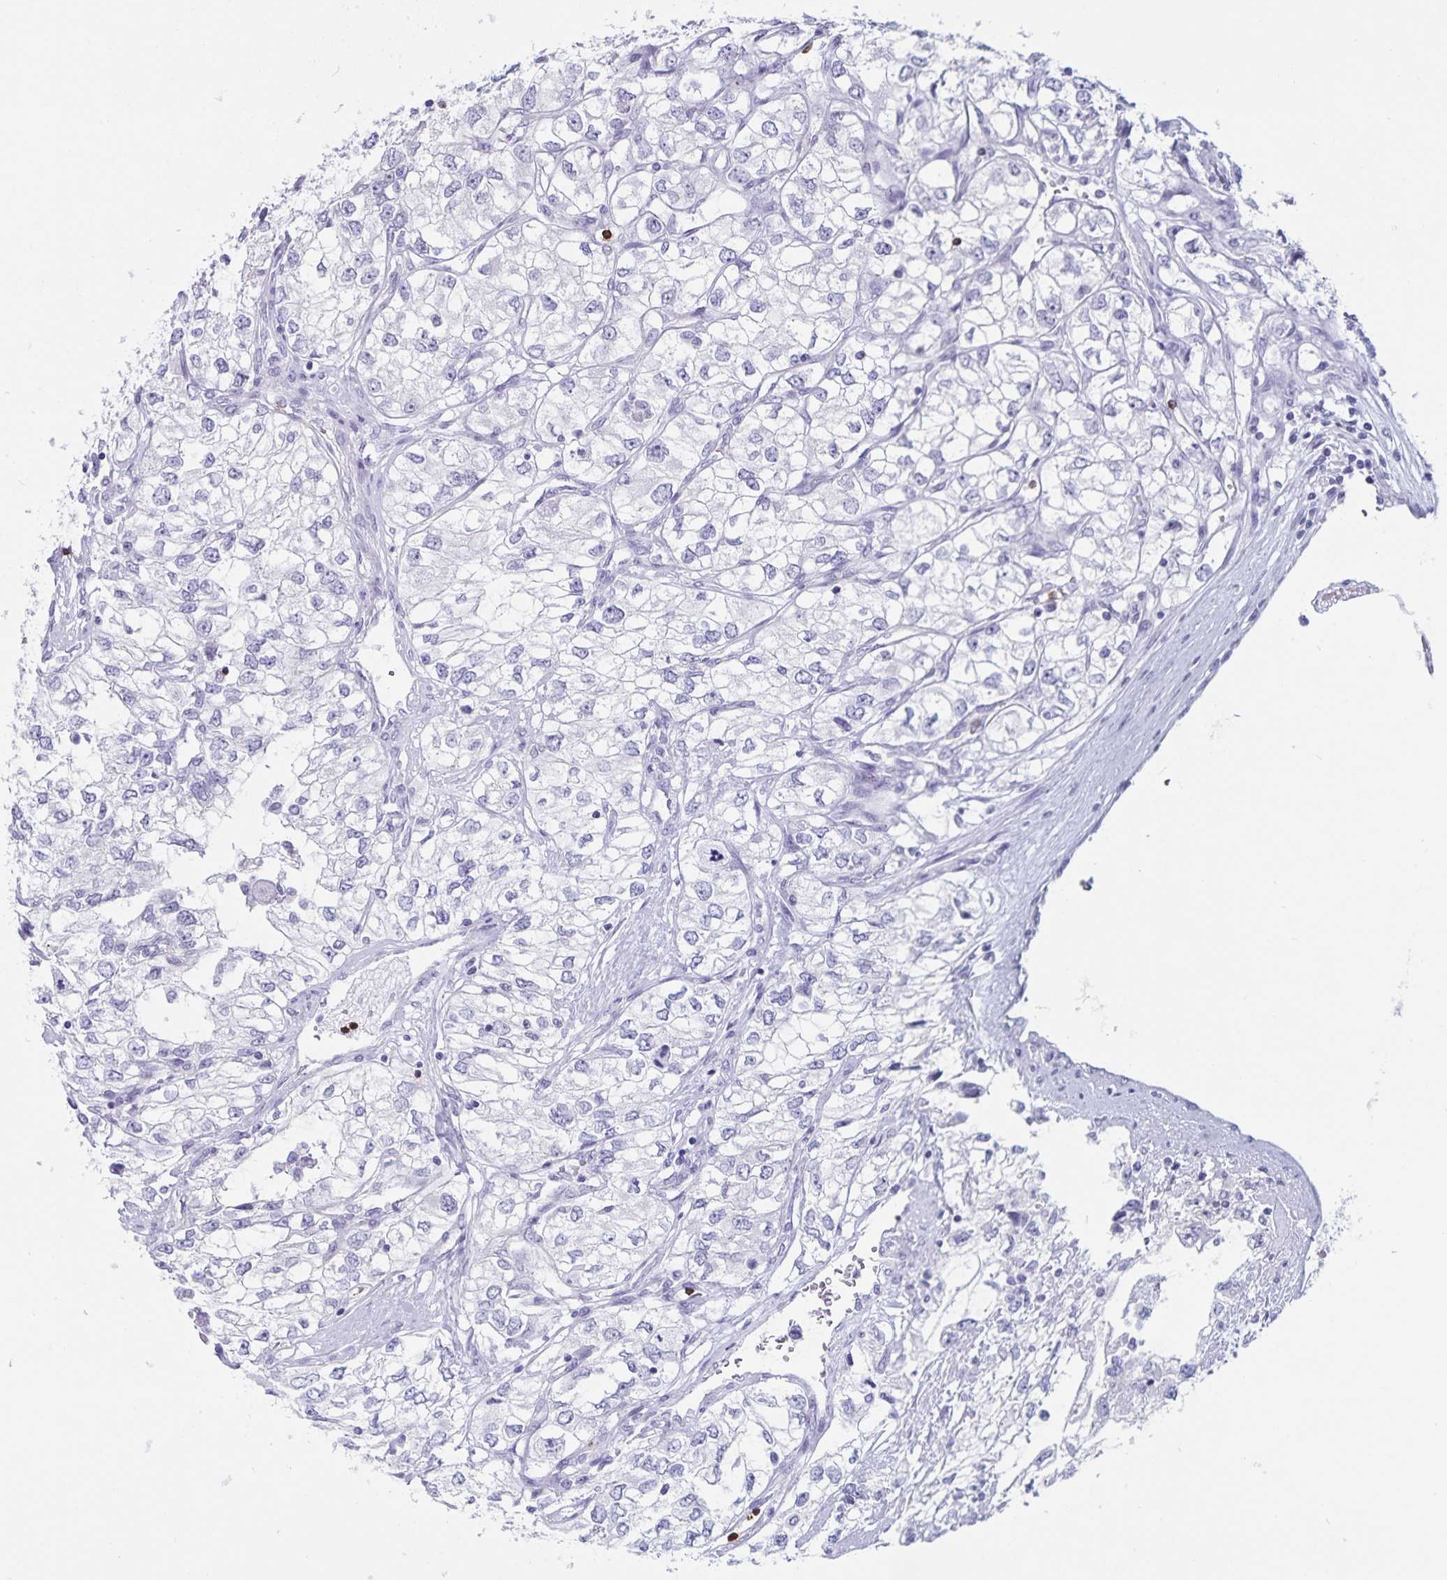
{"staining": {"intensity": "negative", "quantity": "none", "location": "none"}, "tissue": "renal cancer", "cell_type": "Tumor cells", "image_type": "cancer", "snomed": [{"axis": "morphology", "description": "Adenocarcinoma, NOS"}, {"axis": "topography", "description": "Kidney"}], "caption": "Immunohistochemistry (IHC) micrograph of neoplastic tissue: human adenocarcinoma (renal) stained with DAB exhibits no significant protein expression in tumor cells.", "gene": "GNLY", "patient": {"sex": "female", "age": 59}}